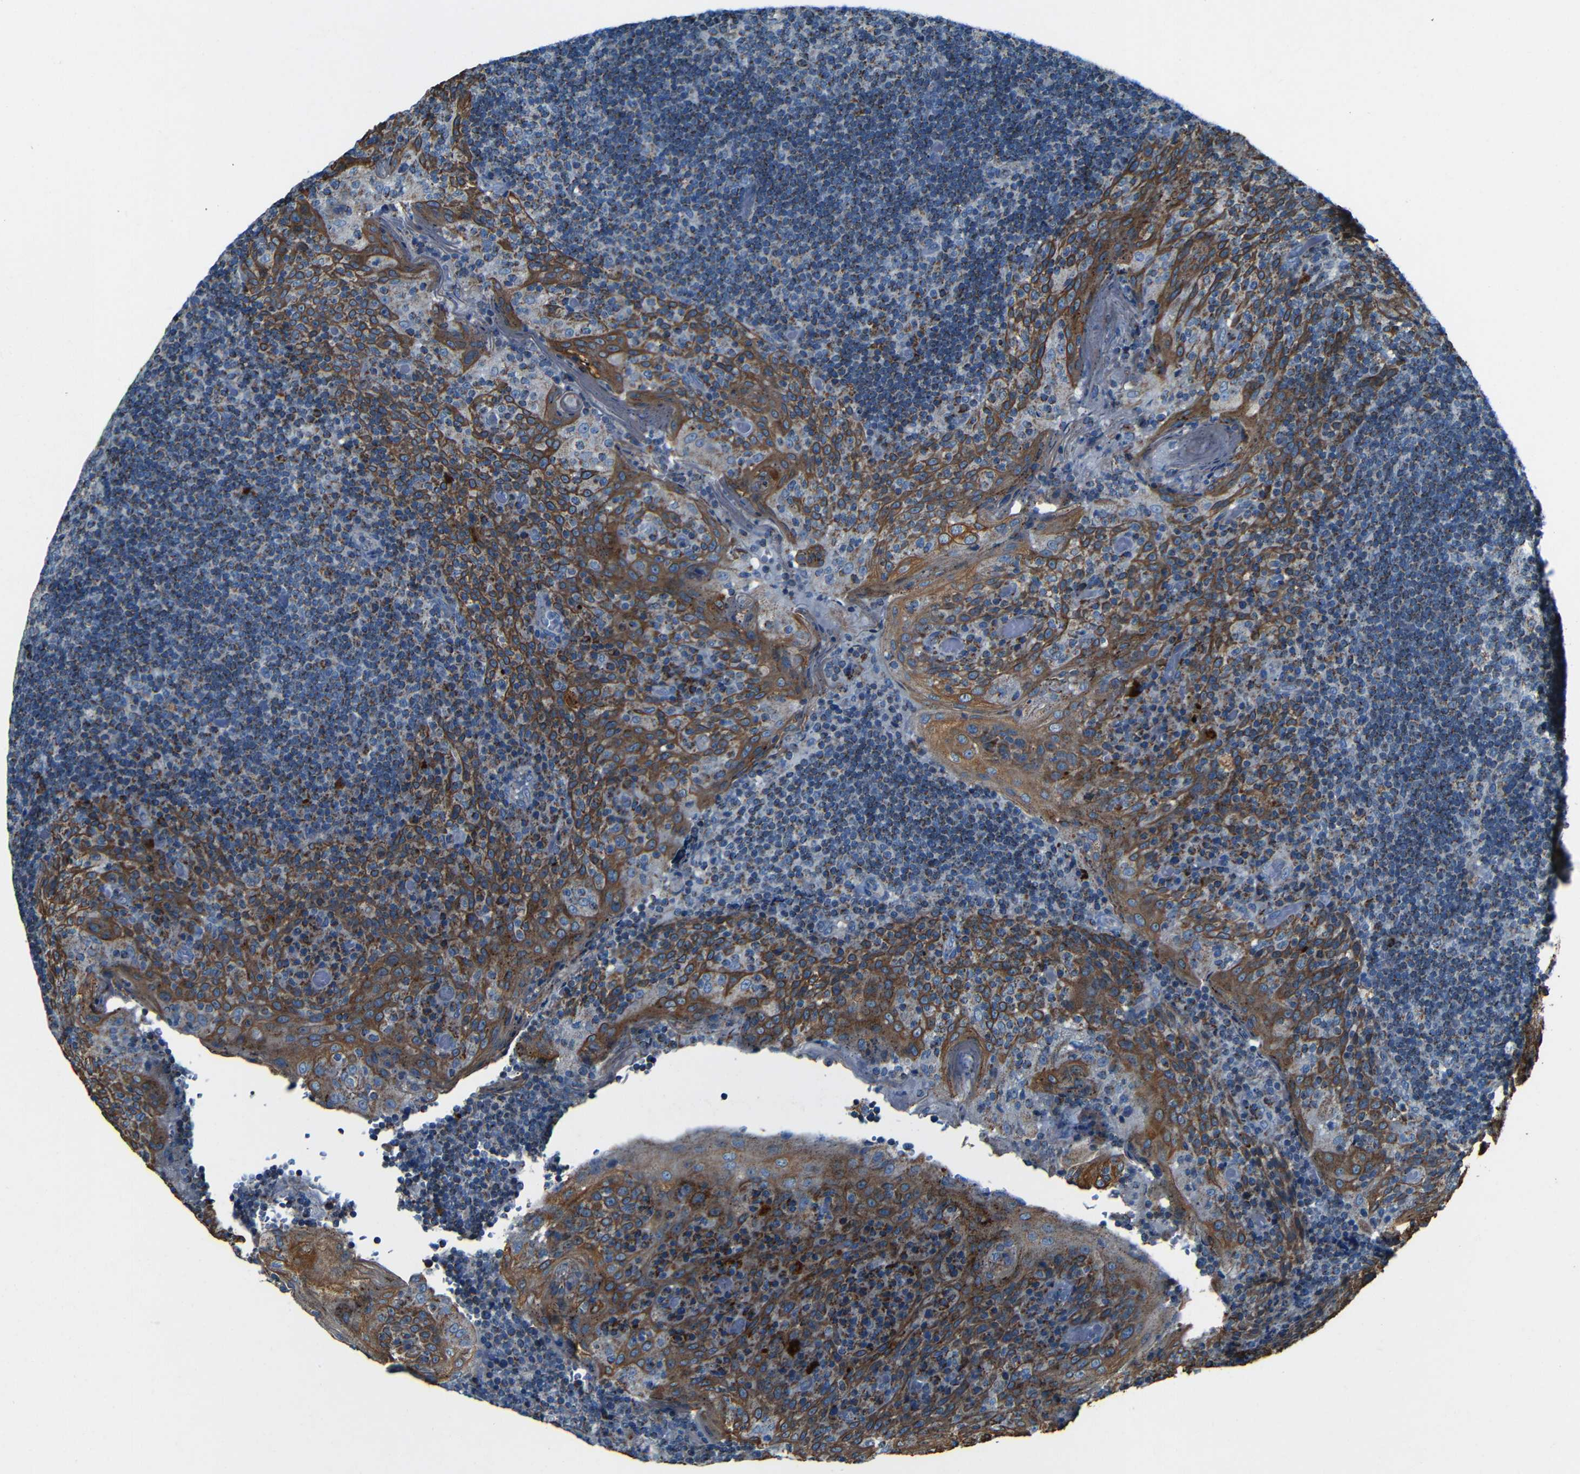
{"staining": {"intensity": "moderate", "quantity": "<25%", "location": "cytoplasmic/membranous"}, "tissue": "tonsil", "cell_type": "Germinal center cells", "image_type": "normal", "snomed": [{"axis": "morphology", "description": "Normal tissue, NOS"}, {"axis": "topography", "description": "Tonsil"}], "caption": "DAB immunohistochemical staining of normal human tonsil exhibits moderate cytoplasmic/membranous protein staining in about <25% of germinal center cells. The protein of interest is shown in brown color, while the nuclei are stained blue.", "gene": "WSCD2", "patient": {"sex": "male", "age": 17}}